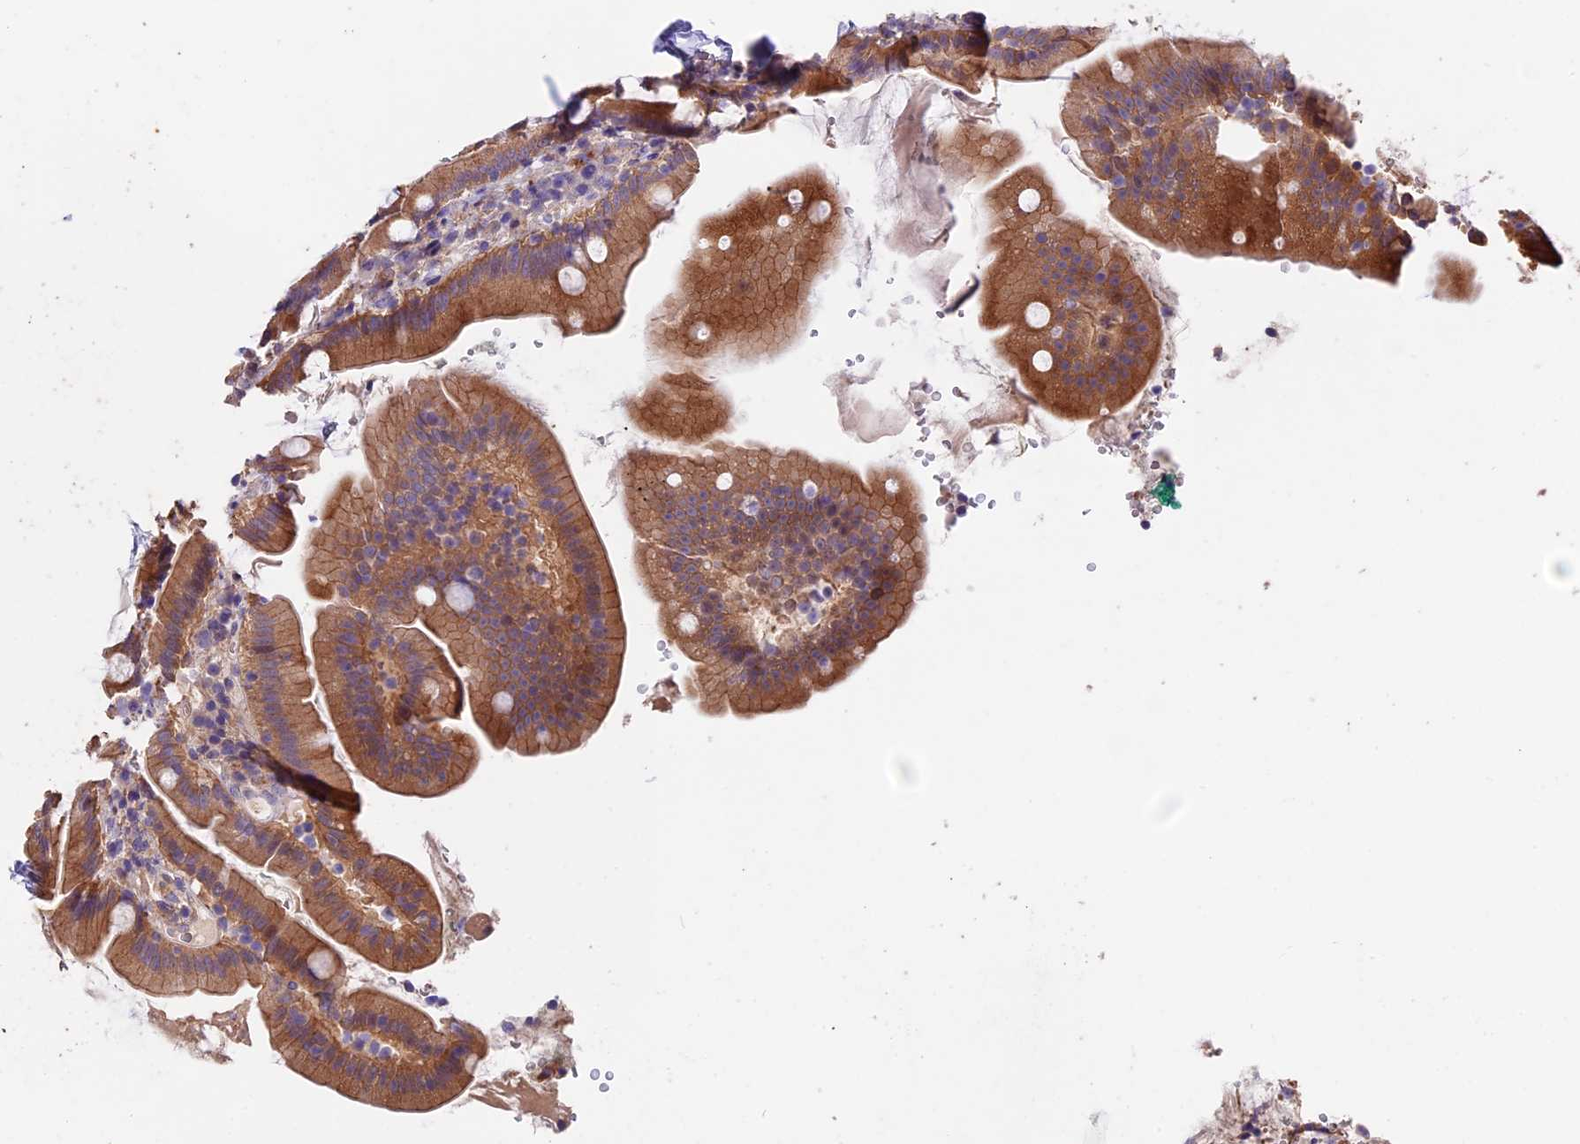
{"staining": {"intensity": "moderate", "quantity": ">75%", "location": "cytoplasmic/membranous"}, "tissue": "duodenum", "cell_type": "Glandular cells", "image_type": "normal", "snomed": [{"axis": "morphology", "description": "Normal tissue, NOS"}, {"axis": "topography", "description": "Duodenum"}], "caption": "The micrograph shows a brown stain indicating the presence of a protein in the cytoplasmic/membranous of glandular cells in duodenum. The protein is shown in brown color, while the nuclei are stained blue.", "gene": "NCK2", "patient": {"sex": "female", "age": 67}}